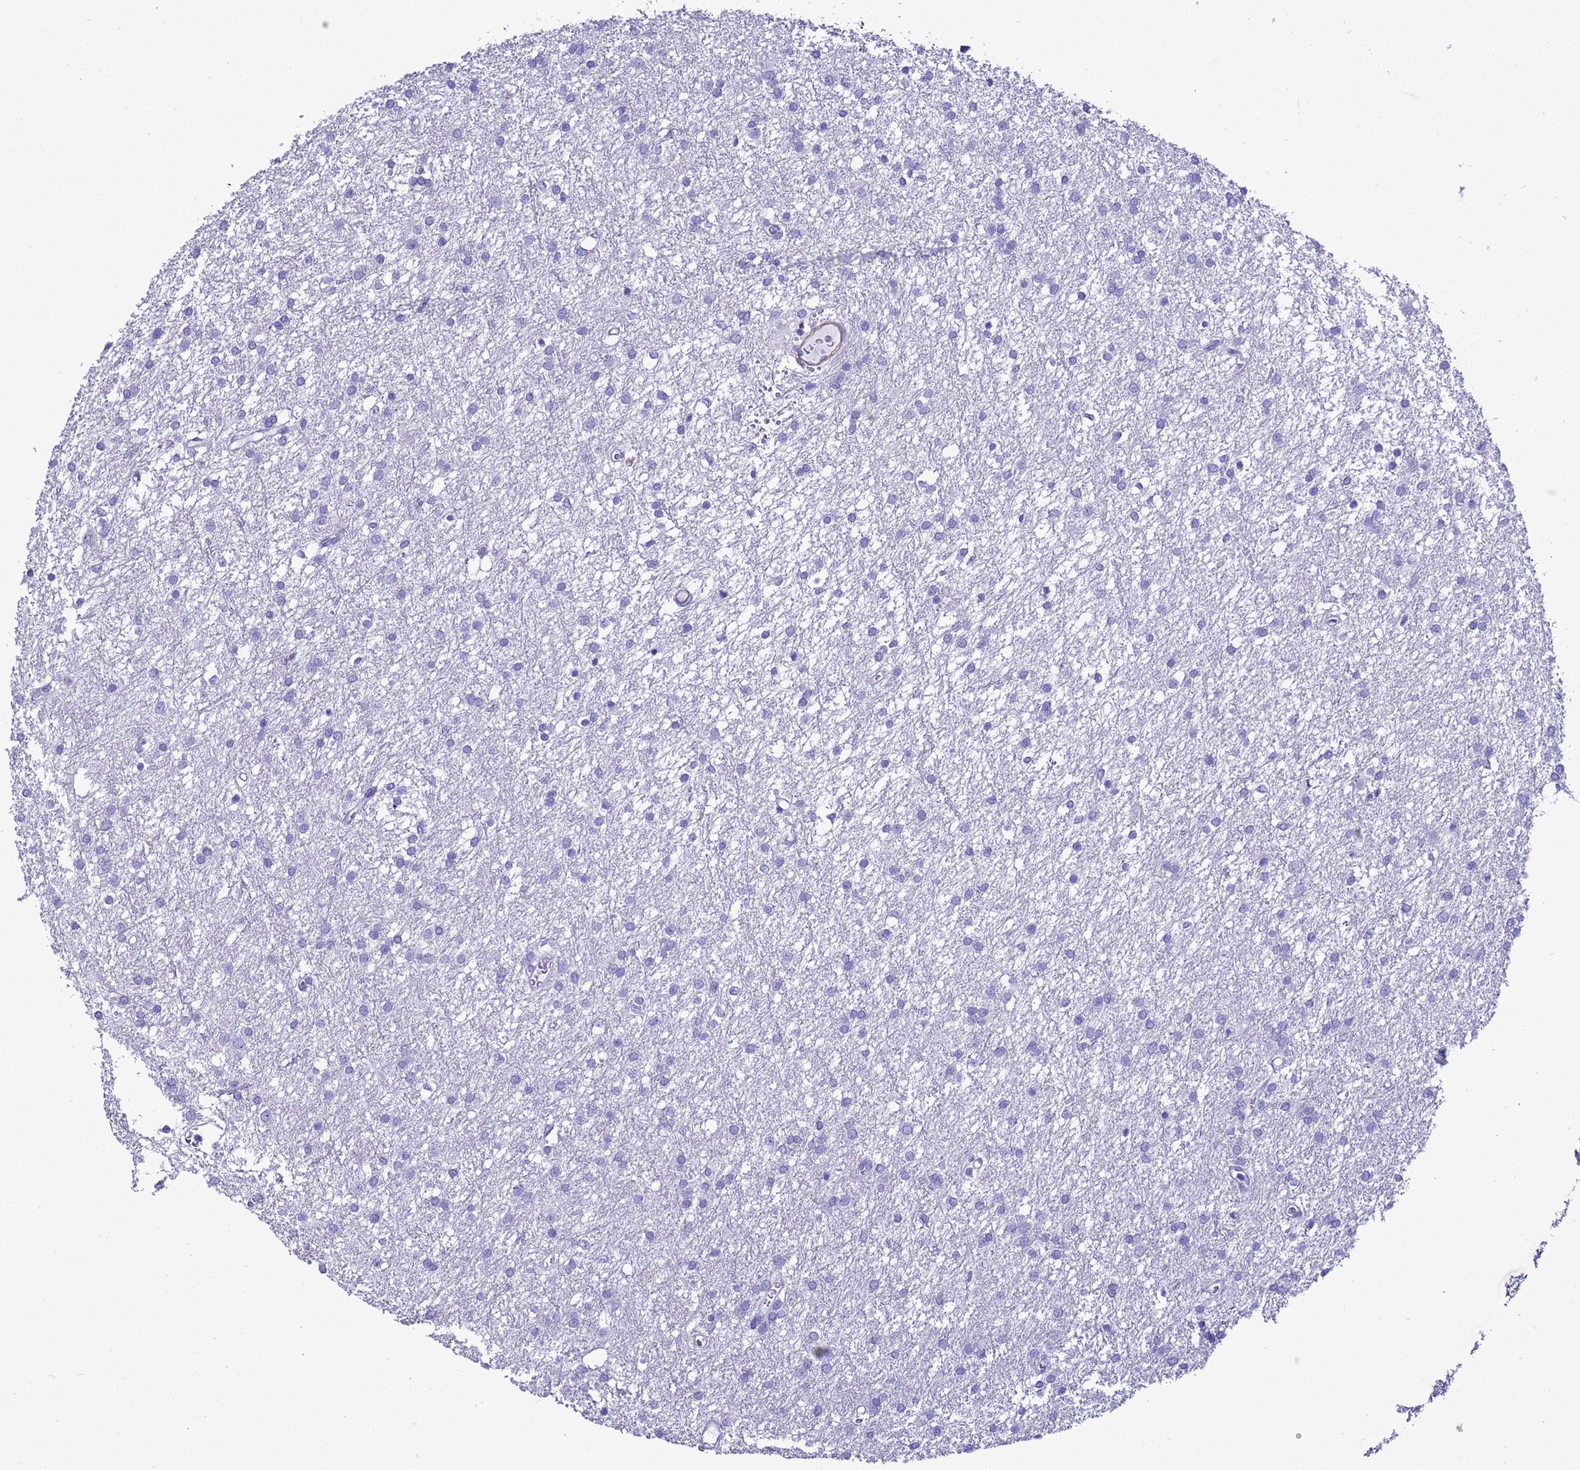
{"staining": {"intensity": "negative", "quantity": "none", "location": "none"}, "tissue": "glioma", "cell_type": "Tumor cells", "image_type": "cancer", "snomed": [{"axis": "morphology", "description": "Glioma, malignant, High grade"}, {"axis": "topography", "description": "Brain"}], "caption": "Tumor cells are negative for brown protein staining in malignant glioma (high-grade). (DAB IHC visualized using brightfield microscopy, high magnification).", "gene": "LCMT1", "patient": {"sex": "female", "age": 50}}